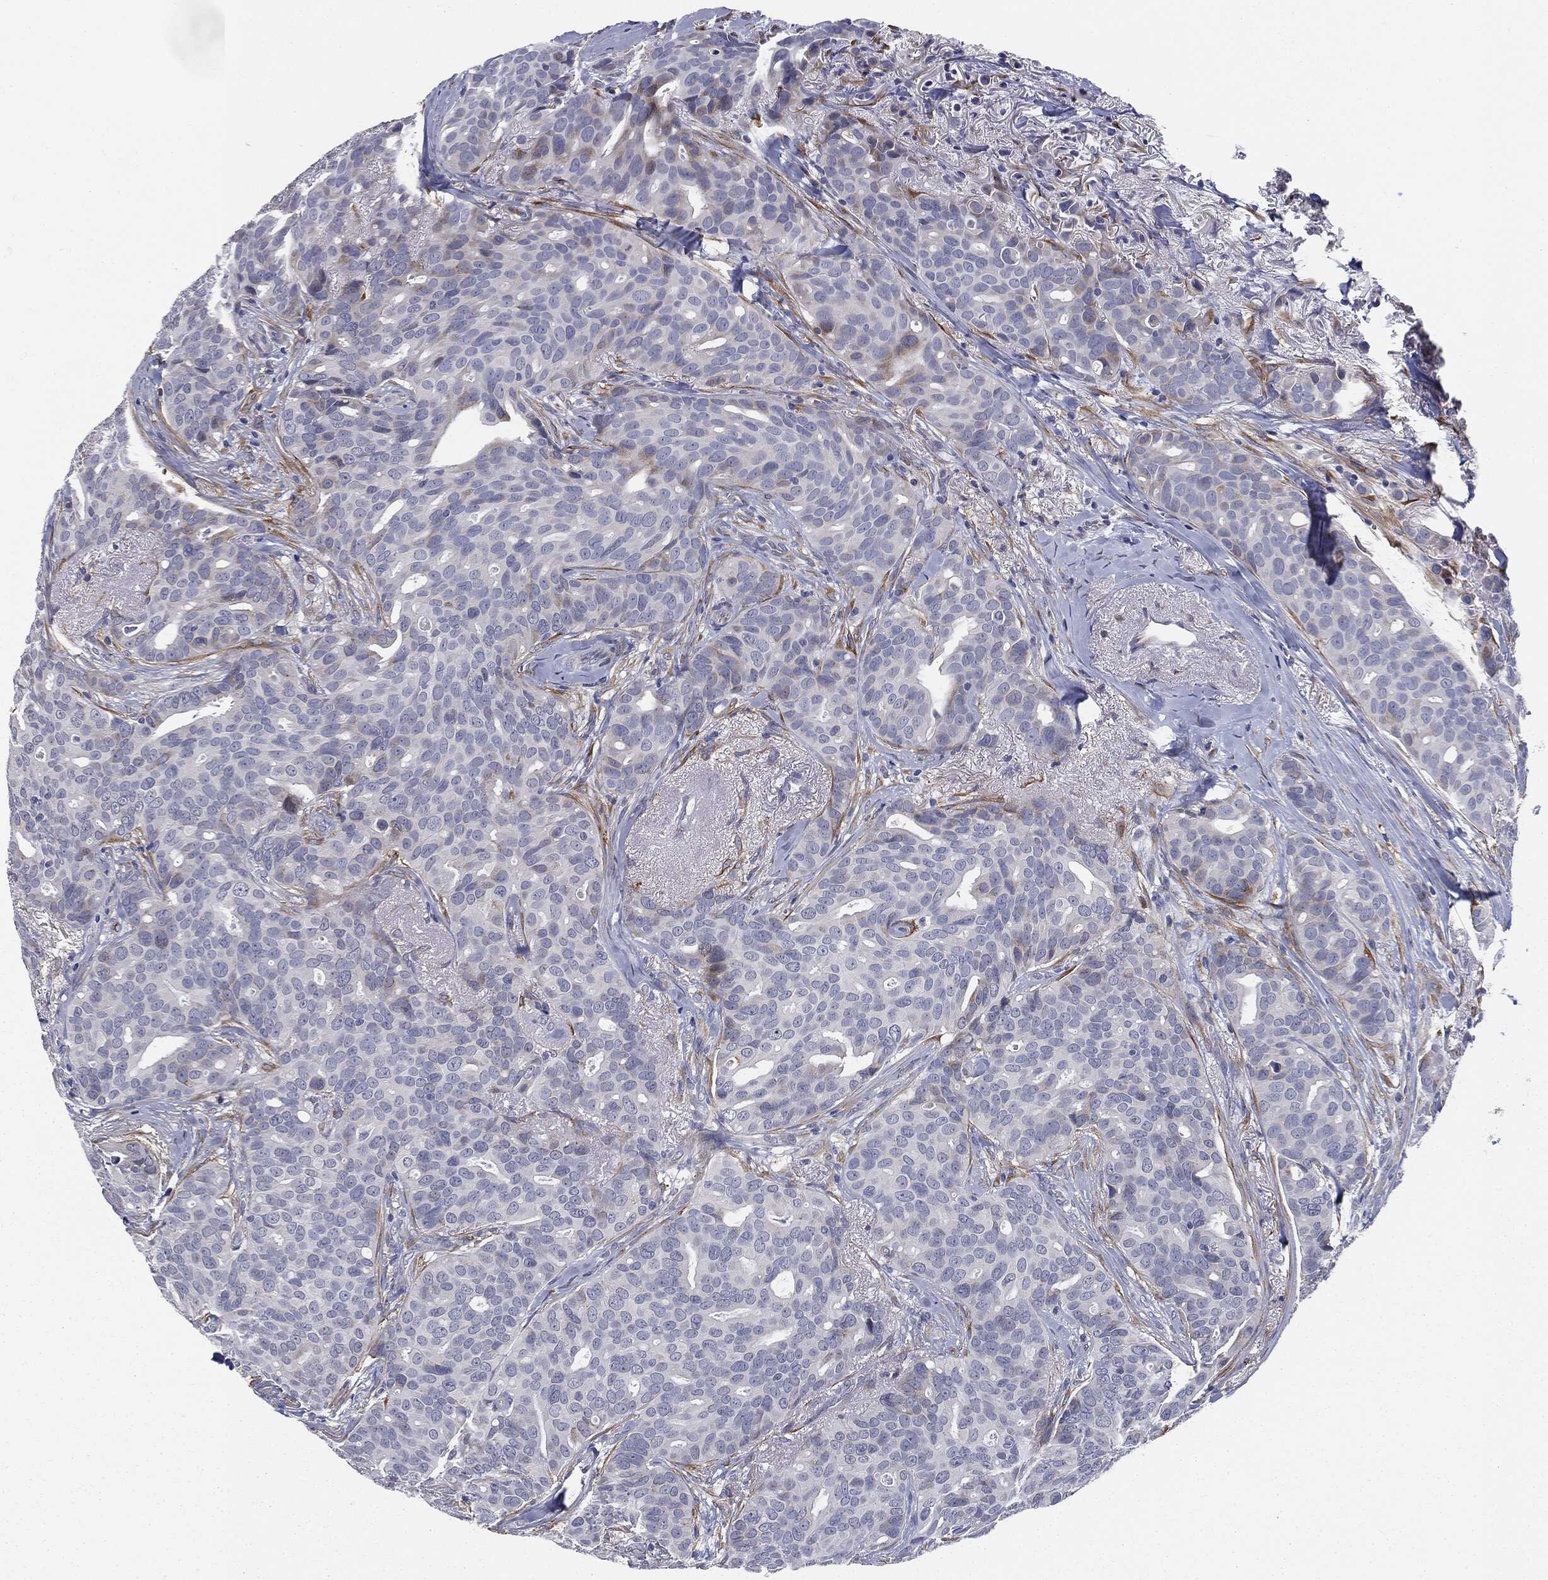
{"staining": {"intensity": "negative", "quantity": "none", "location": "none"}, "tissue": "breast cancer", "cell_type": "Tumor cells", "image_type": "cancer", "snomed": [{"axis": "morphology", "description": "Duct carcinoma"}, {"axis": "topography", "description": "Breast"}], "caption": "Image shows no significant protein positivity in tumor cells of breast invasive ductal carcinoma. (Immunohistochemistry (ihc), brightfield microscopy, high magnification).", "gene": "KRT5", "patient": {"sex": "female", "age": 54}}